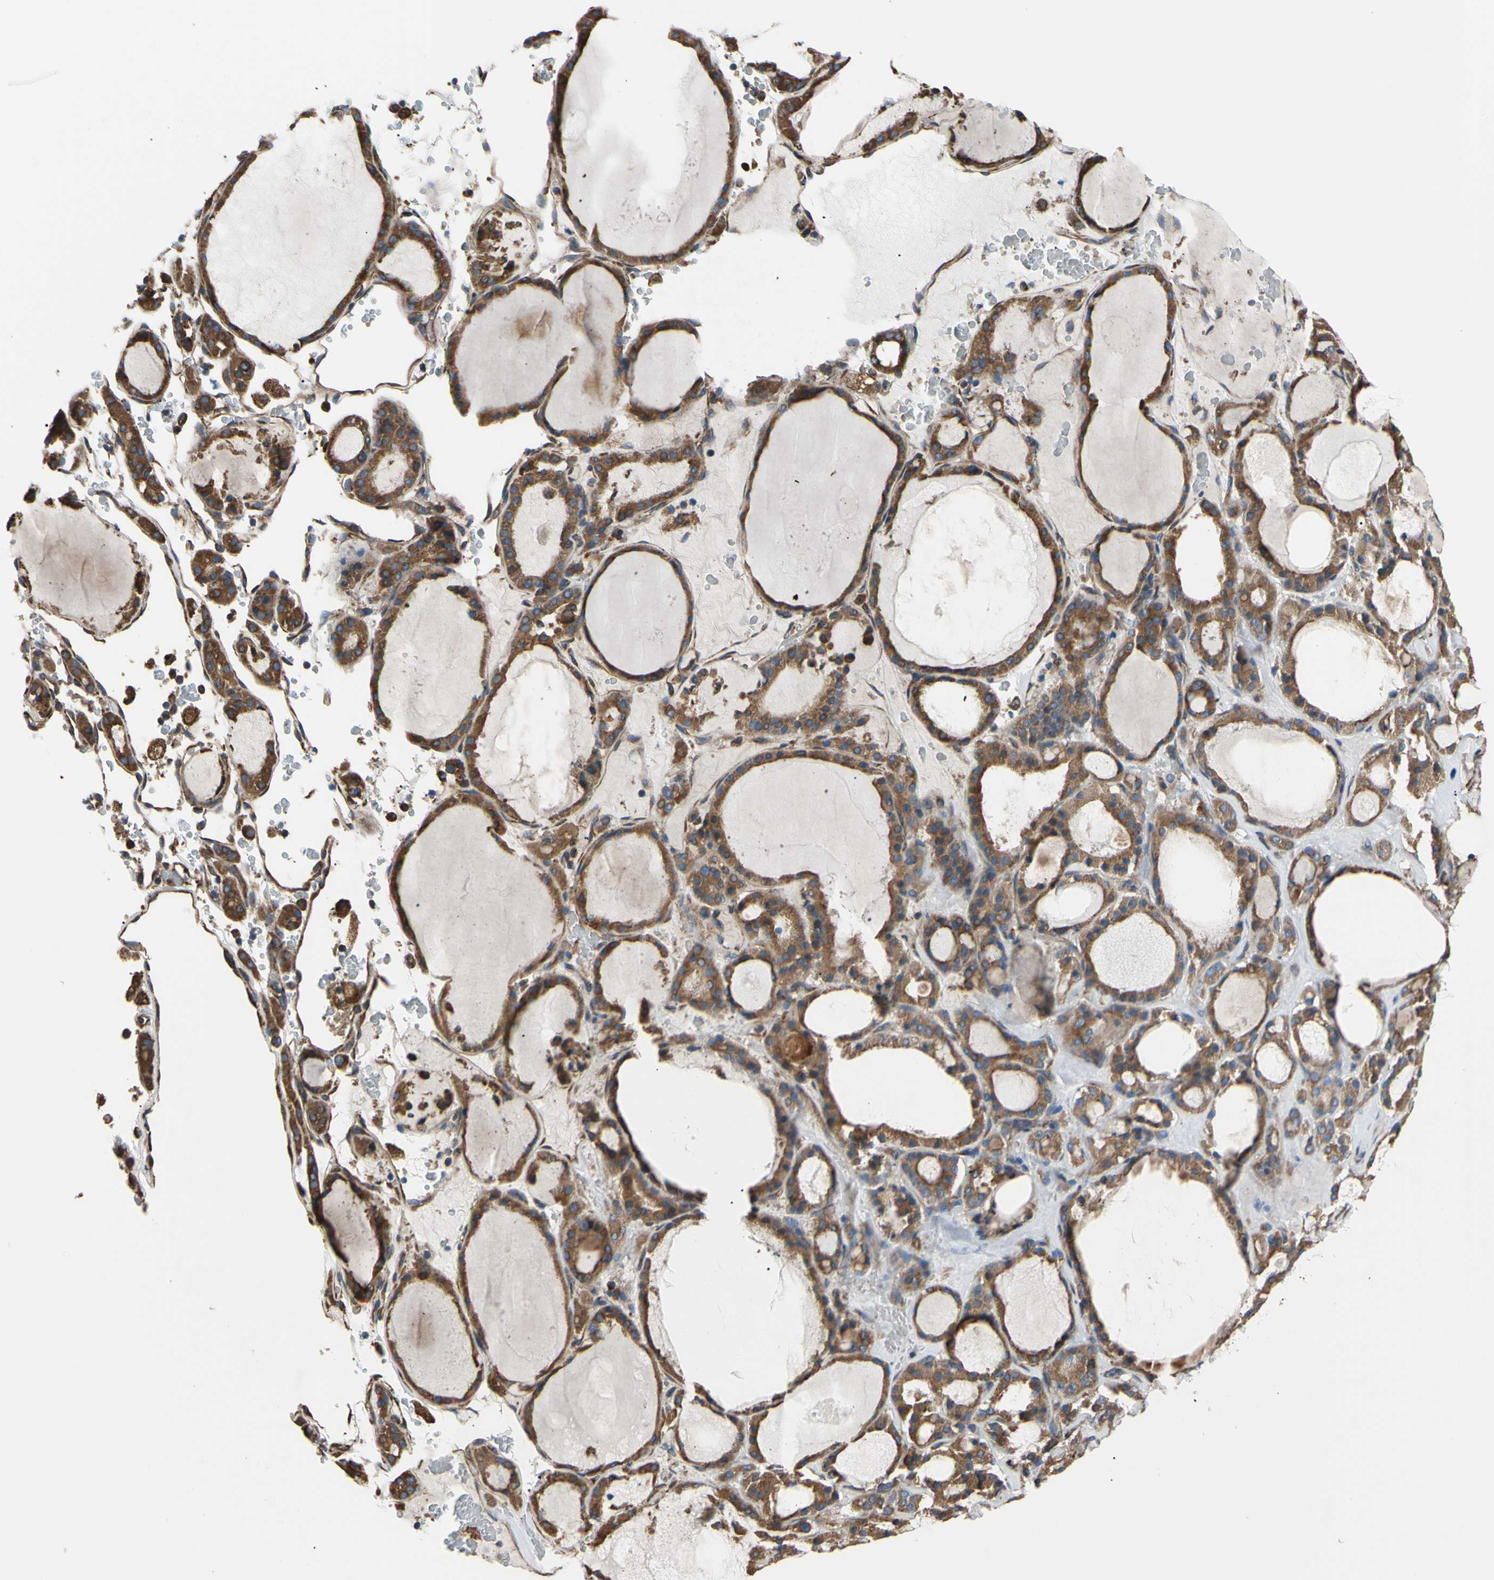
{"staining": {"intensity": "strong", "quantity": ">75%", "location": "cytoplasmic/membranous"}, "tissue": "thyroid gland", "cell_type": "Glandular cells", "image_type": "normal", "snomed": [{"axis": "morphology", "description": "Normal tissue, NOS"}, {"axis": "morphology", "description": "Carcinoma, NOS"}, {"axis": "topography", "description": "Thyroid gland"}], "caption": "A brown stain shows strong cytoplasmic/membranous positivity of a protein in glandular cells of benign human thyroid gland. (Brightfield microscopy of DAB IHC at high magnification).", "gene": "BMF", "patient": {"sex": "female", "age": 86}}